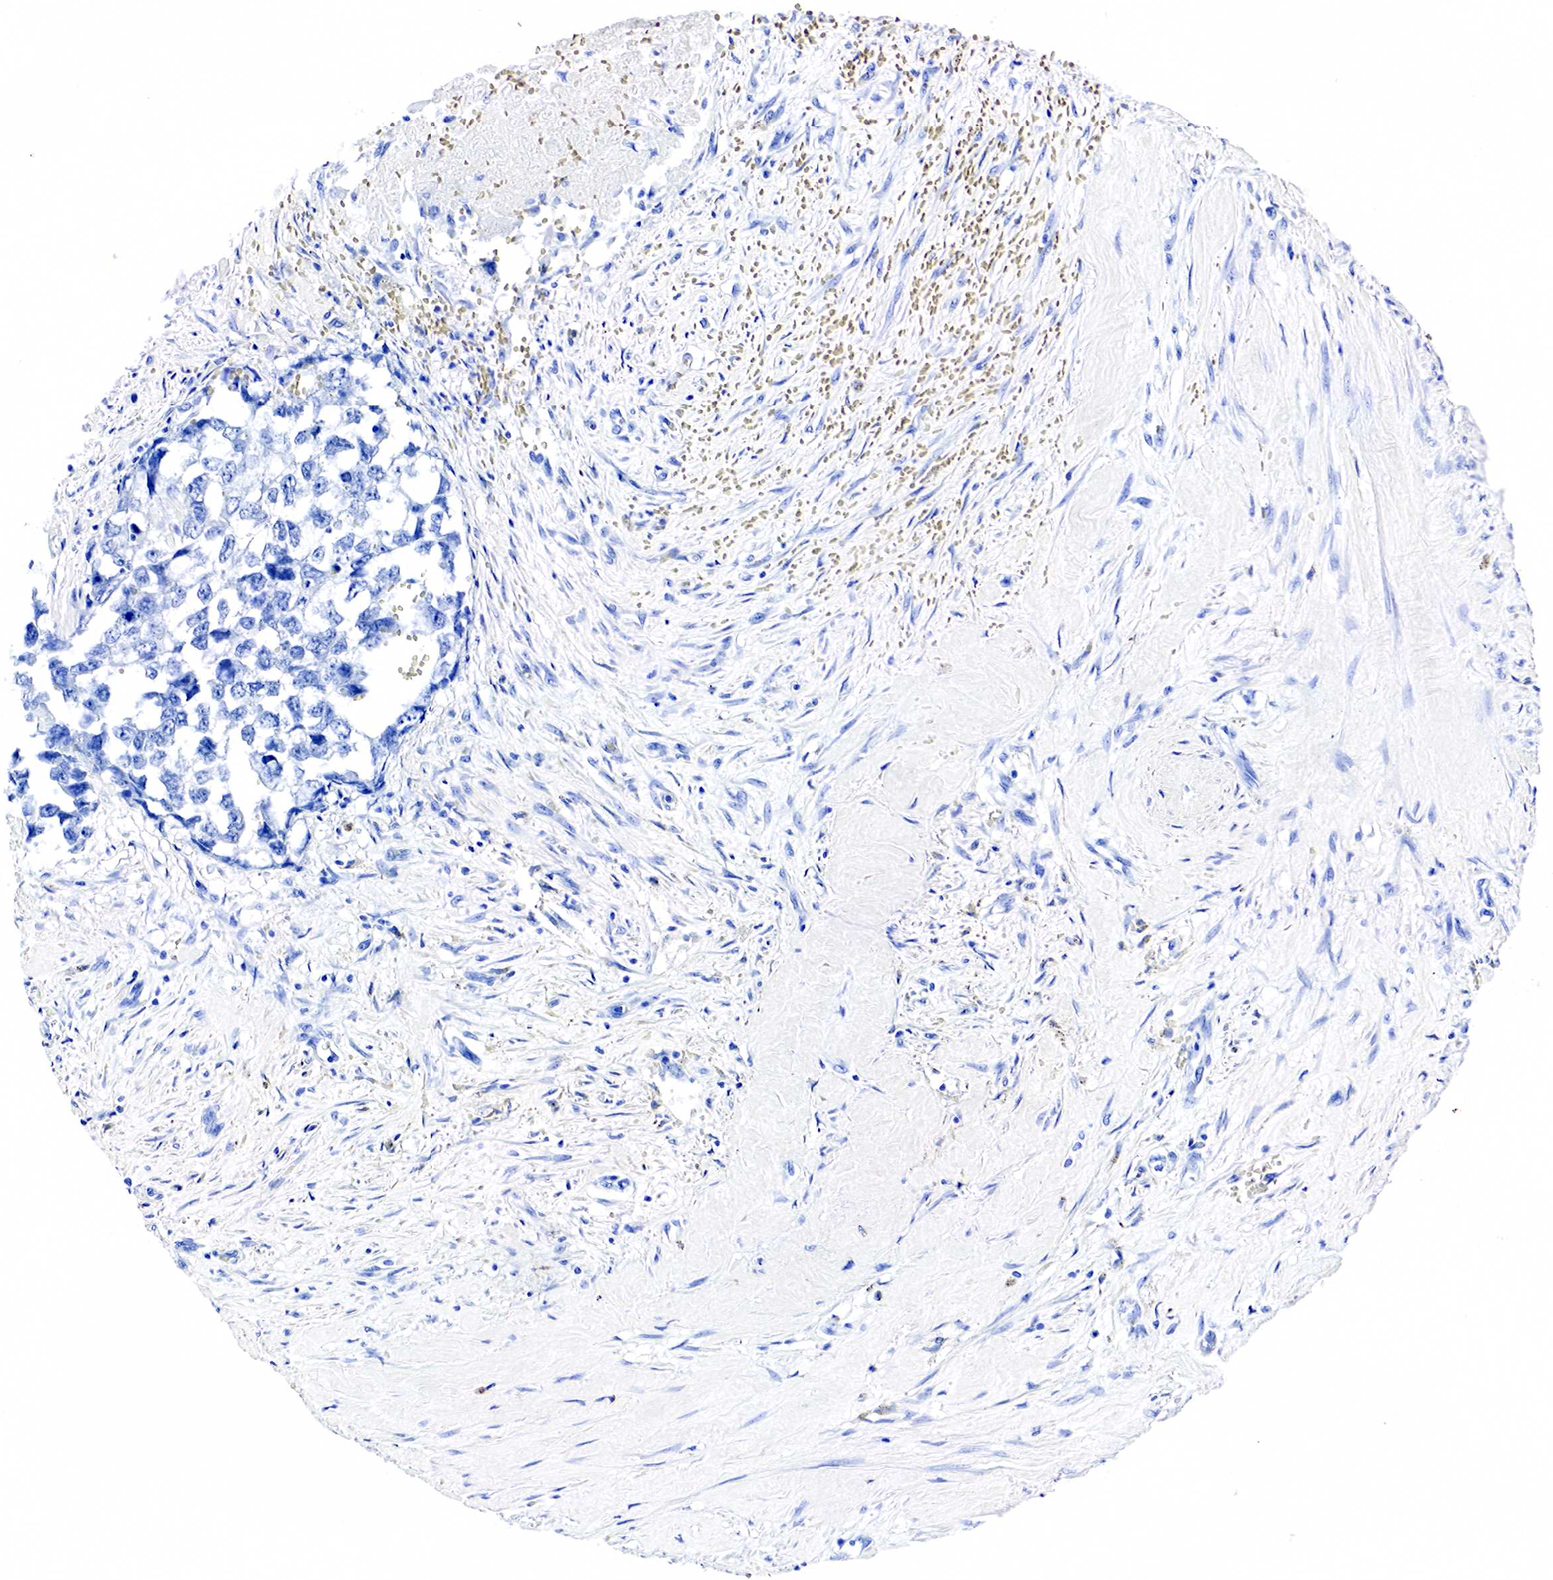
{"staining": {"intensity": "negative", "quantity": "none", "location": "none"}, "tissue": "testis cancer", "cell_type": "Tumor cells", "image_type": "cancer", "snomed": [{"axis": "morphology", "description": "Carcinoma, Embryonal, NOS"}, {"axis": "topography", "description": "Testis"}], "caption": "Human testis embryonal carcinoma stained for a protein using IHC exhibits no positivity in tumor cells.", "gene": "ACP3", "patient": {"sex": "male", "age": 31}}